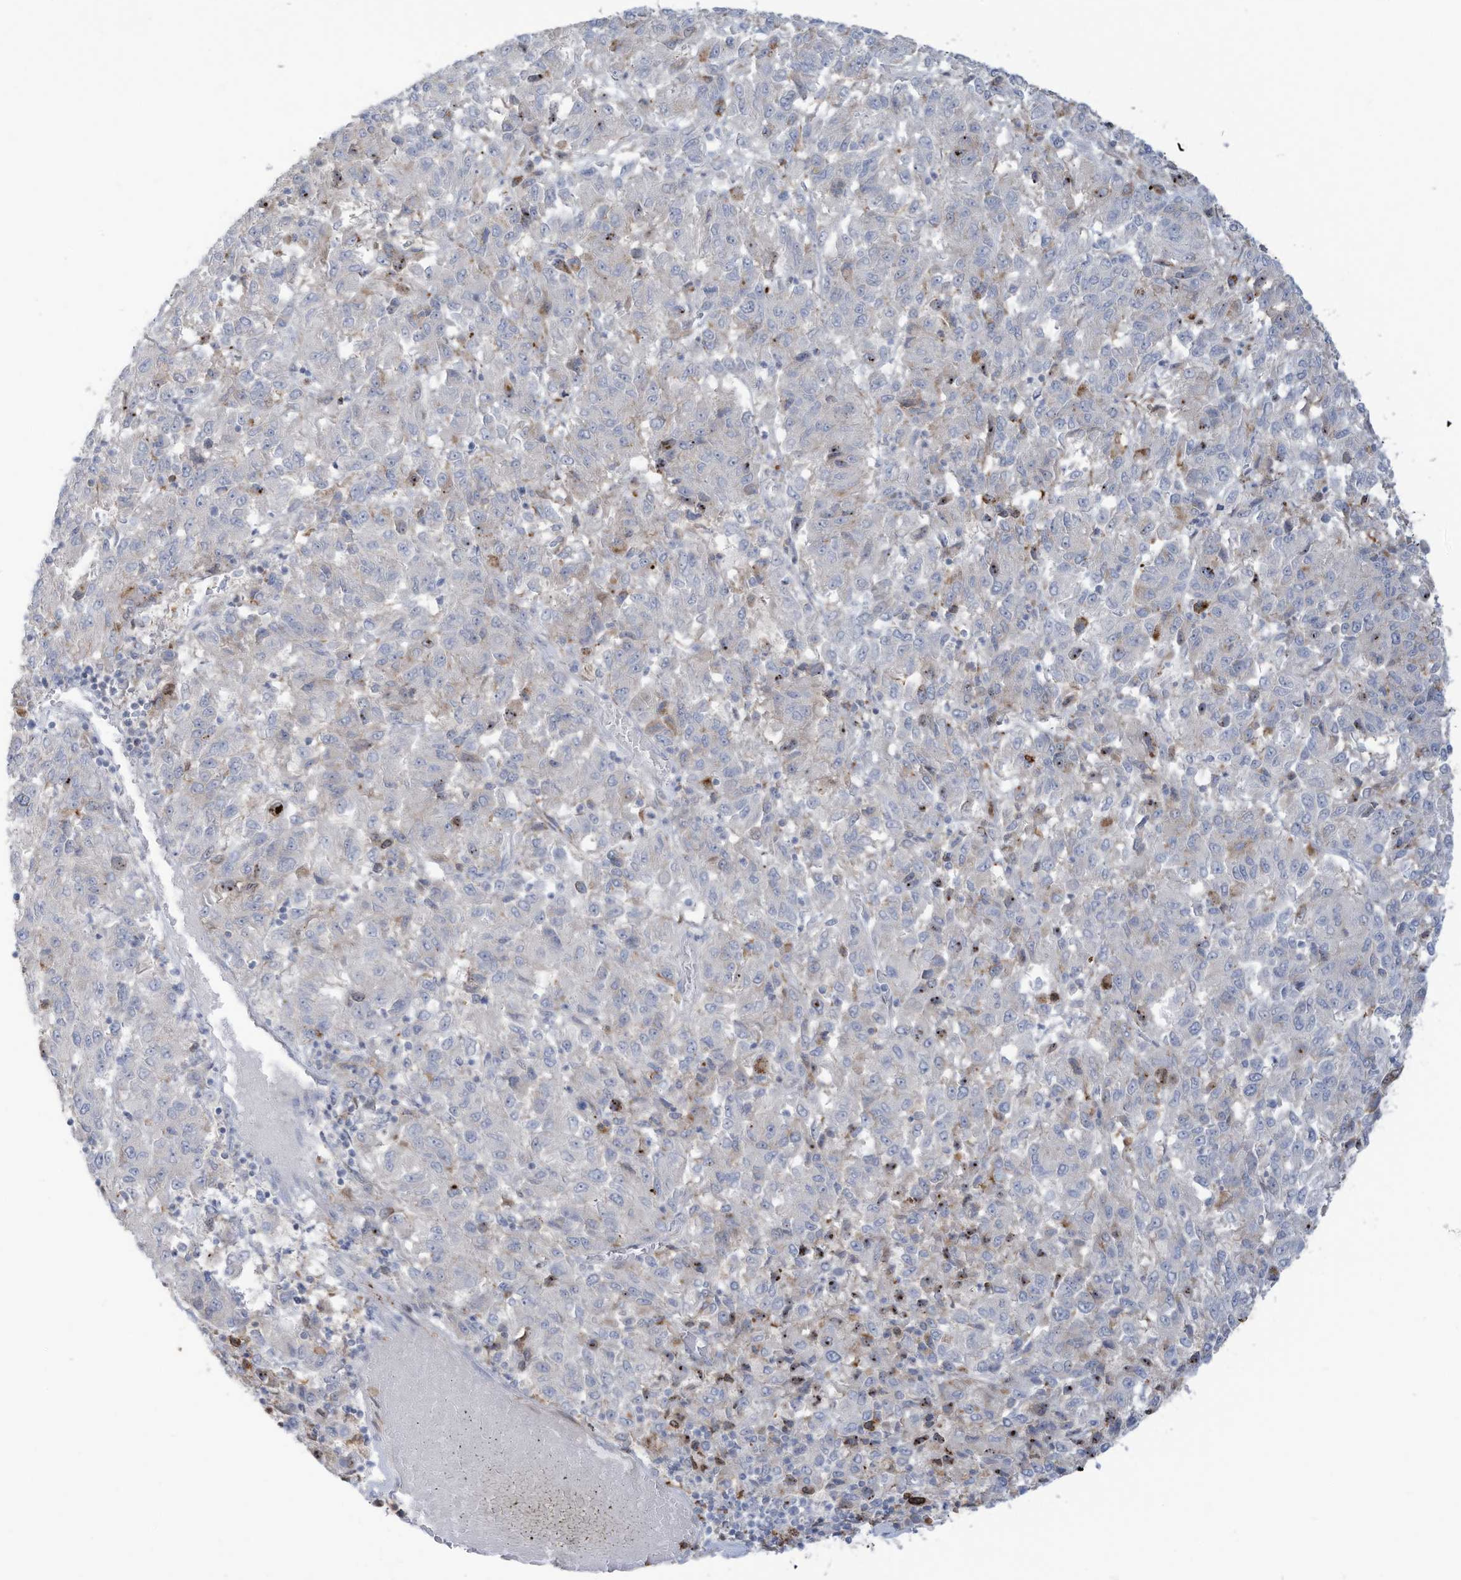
{"staining": {"intensity": "negative", "quantity": "none", "location": "none"}, "tissue": "melanoma", "cell_type": "Tumor cells", "image_type": "cancer", "snomed": [{"axis": "morphology", "description": "Malignant melanoma, Metastatic site"}, {"axis": "topography", "description": "Lung"}], "caption": "Immunohistochemical staining of melanoma reveals no significant staining in tumor cells. (DAB (3,3'-diaminobenzidine) immunohistochemistry with hematoxylin counter stain).", "gene": "NOTO", "patient": {"sex": "male", "age": 64}}